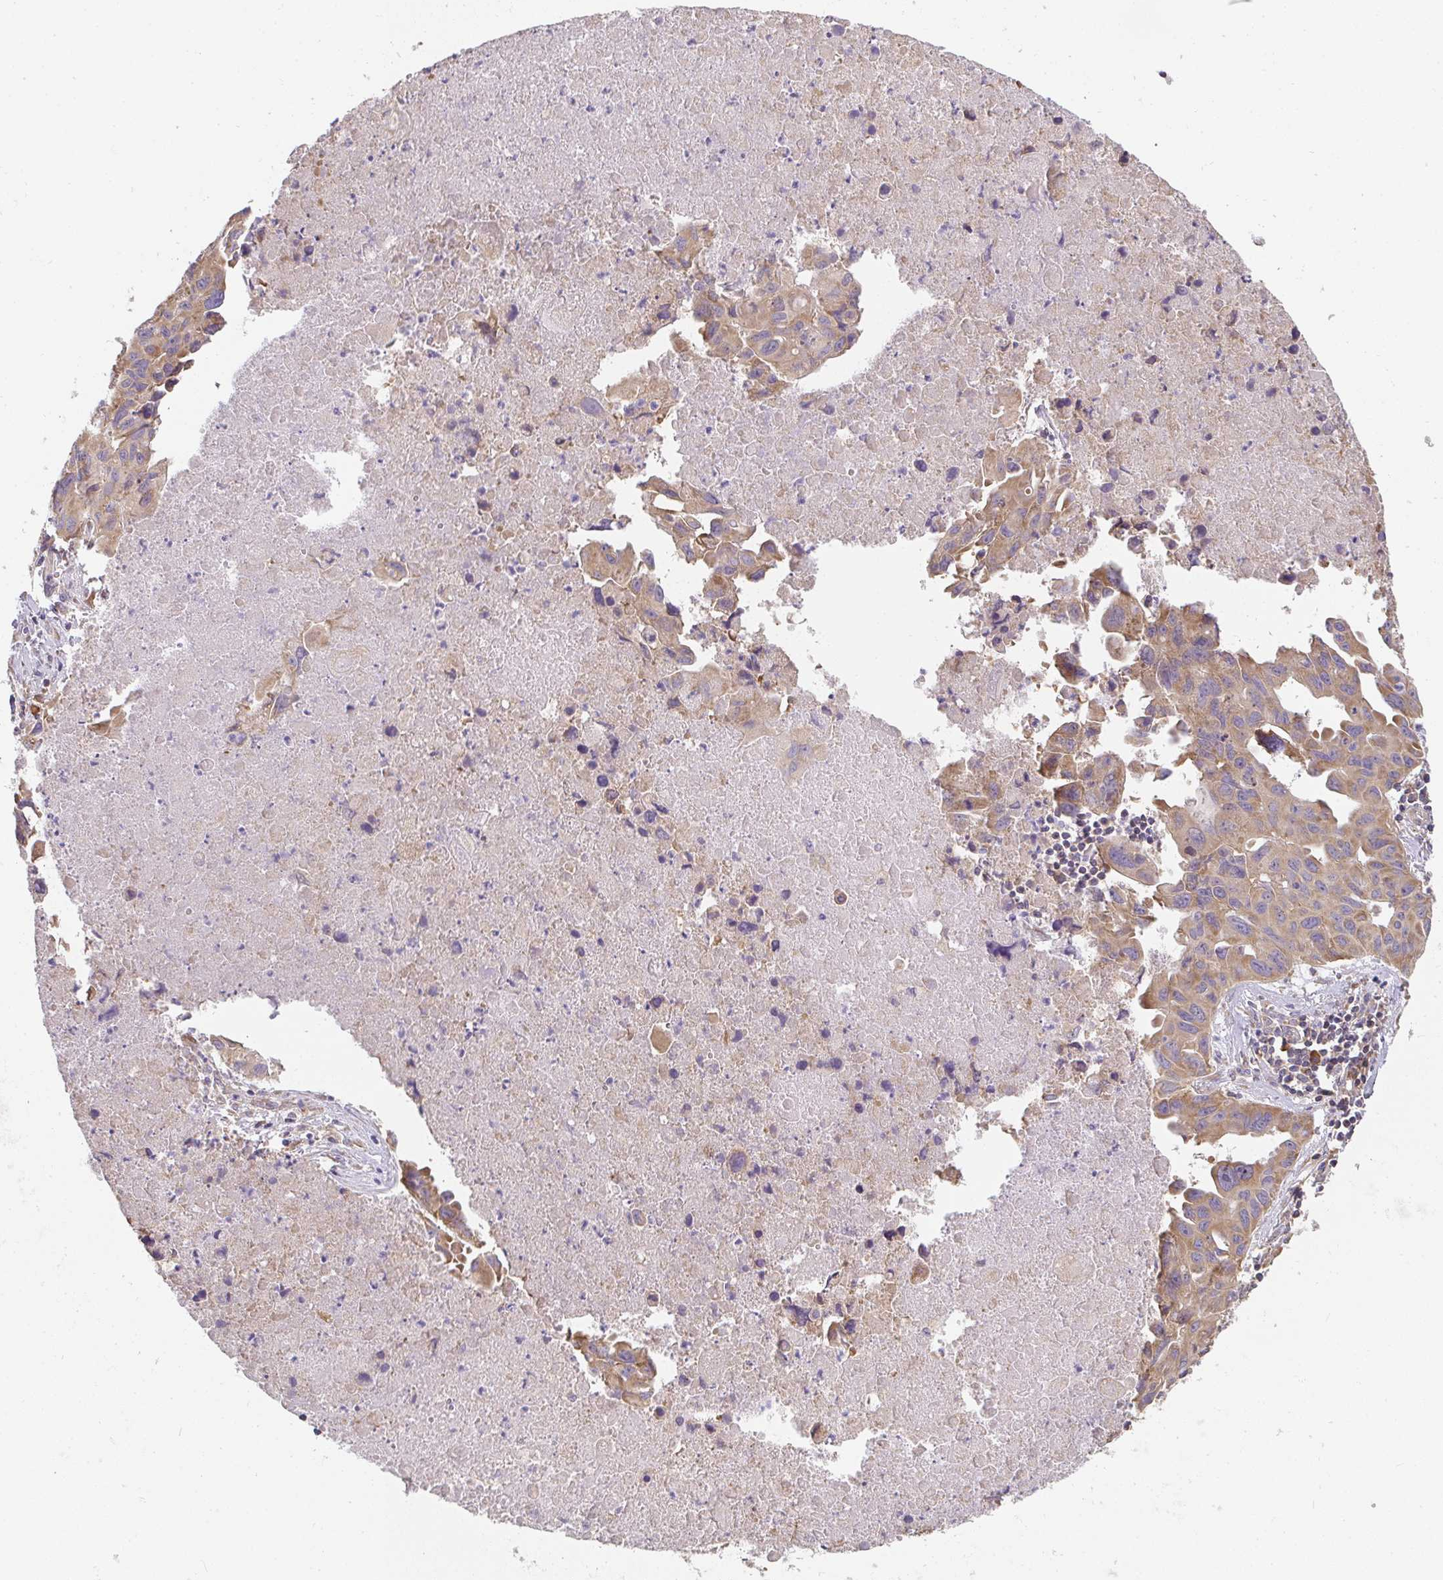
{"staining": {"intensity": "moderate", "quantity": ">75%", "location": "cytoplasmic/membranous"}, "tissue": "lung cancer", "cell_type": "Tumor cells", "image_type": "cancer", "snomed": [{"axis": "morphology", "description": "Adenocarcinoma, NOS"}, {"axis": "topography", "description": "Lymph node"}, {"axis": "topography", "description": "Lung"}], "caption": "The photomicrograph displays a brown stain indicating the presence of a protein in the cytoplasmic/membranous of tumor cells in lung cancer. The protein is stained brown, and the nuclei are stained in blue (DAB IHC with brightfield microscopy, high magnification).", "gene": "SLC35B3", "patient": {"sex": "male", "age": 64}}